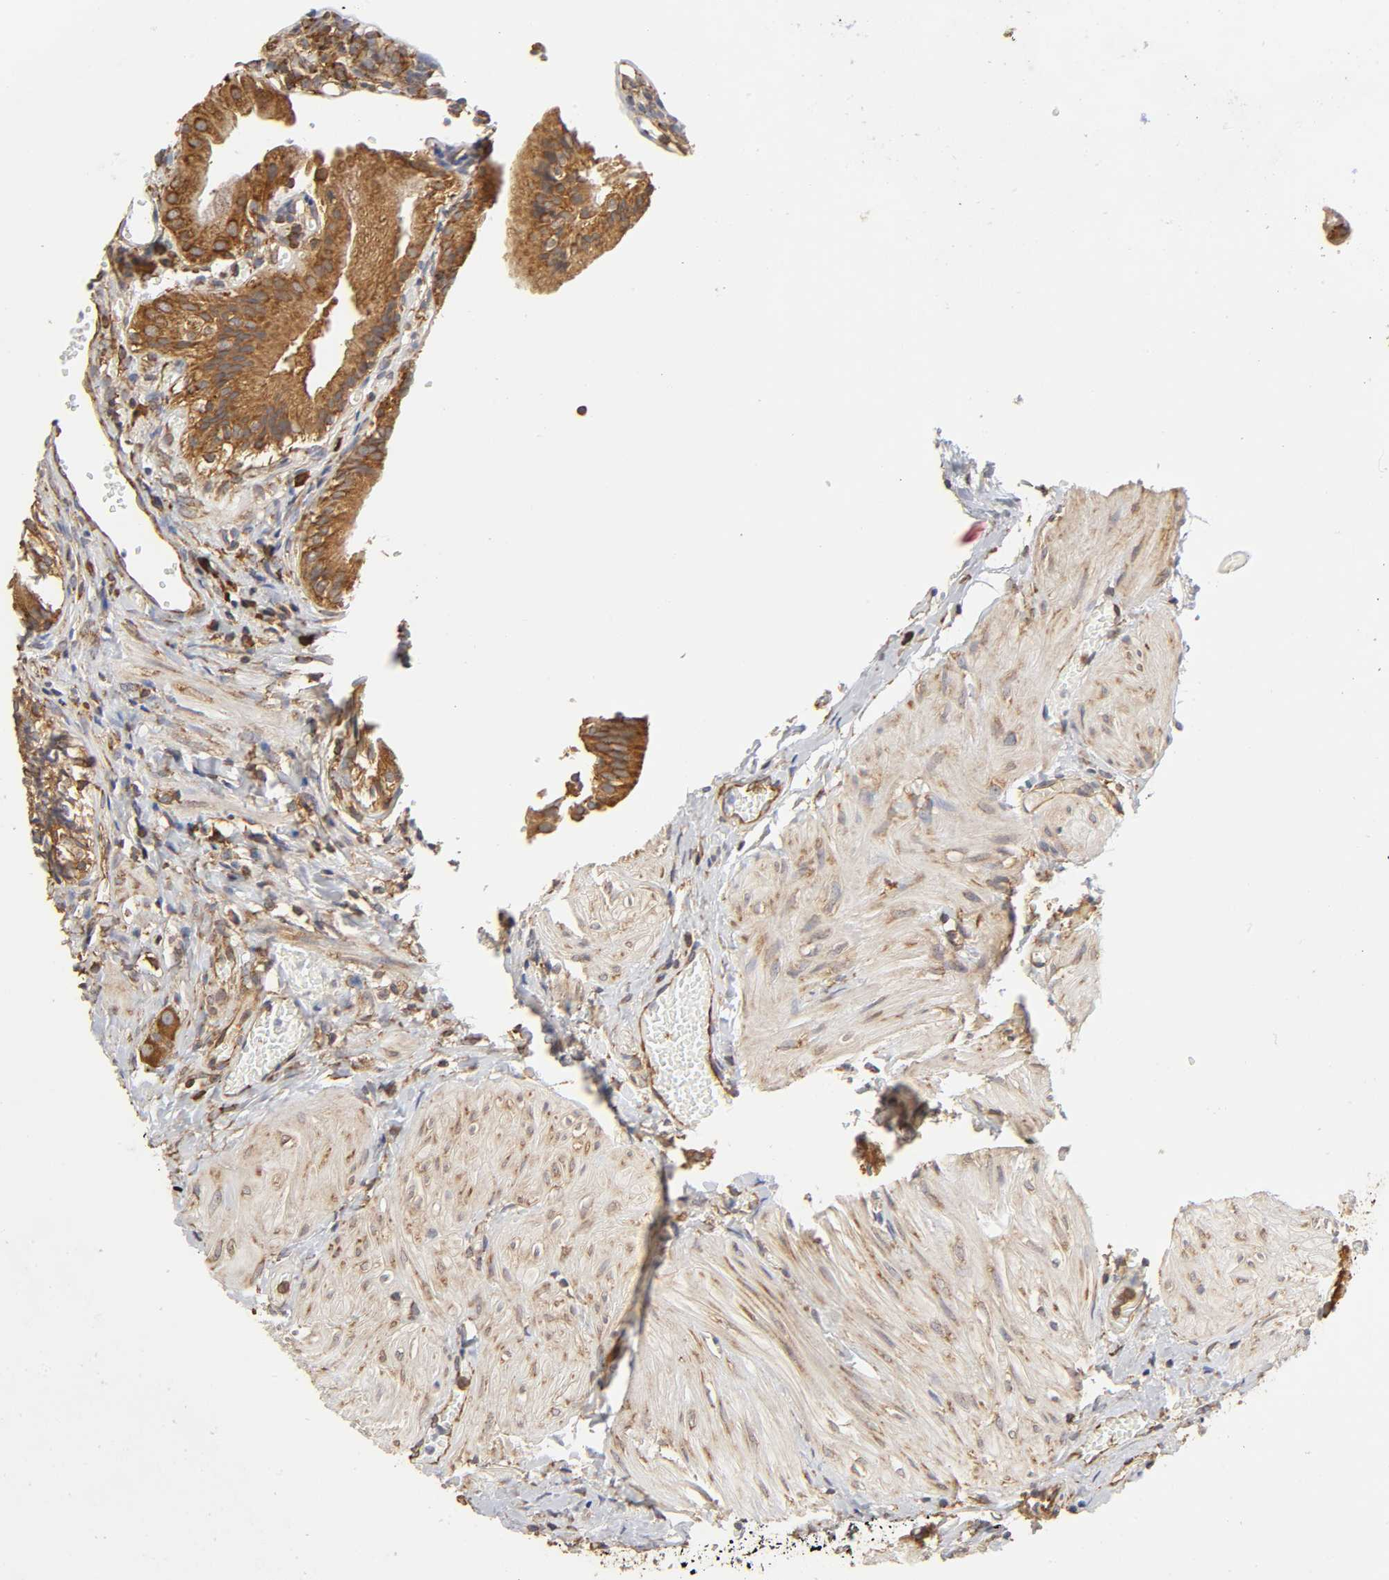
{"staining": {"intensity": "strong", "quantity": ">75%", "location": "cytoplasmic/membranous"}, "tissue": "gallbladder", "cell_type": "Glandular cells", "image_type": "normal", "snomed": [{"axis": "morphology", "description": "Normal tissue, NOS"}, {"axis": "topography", "description": "Gallbladder"}], "caption": "Brown immunohistochemical staining in normal gallbladder demonstrates strong cytoplasmic/membranous staining in approximately >75% of glandular cells.", "gene": "RPL14", "patient": {"sex": "male", "age": 65}}